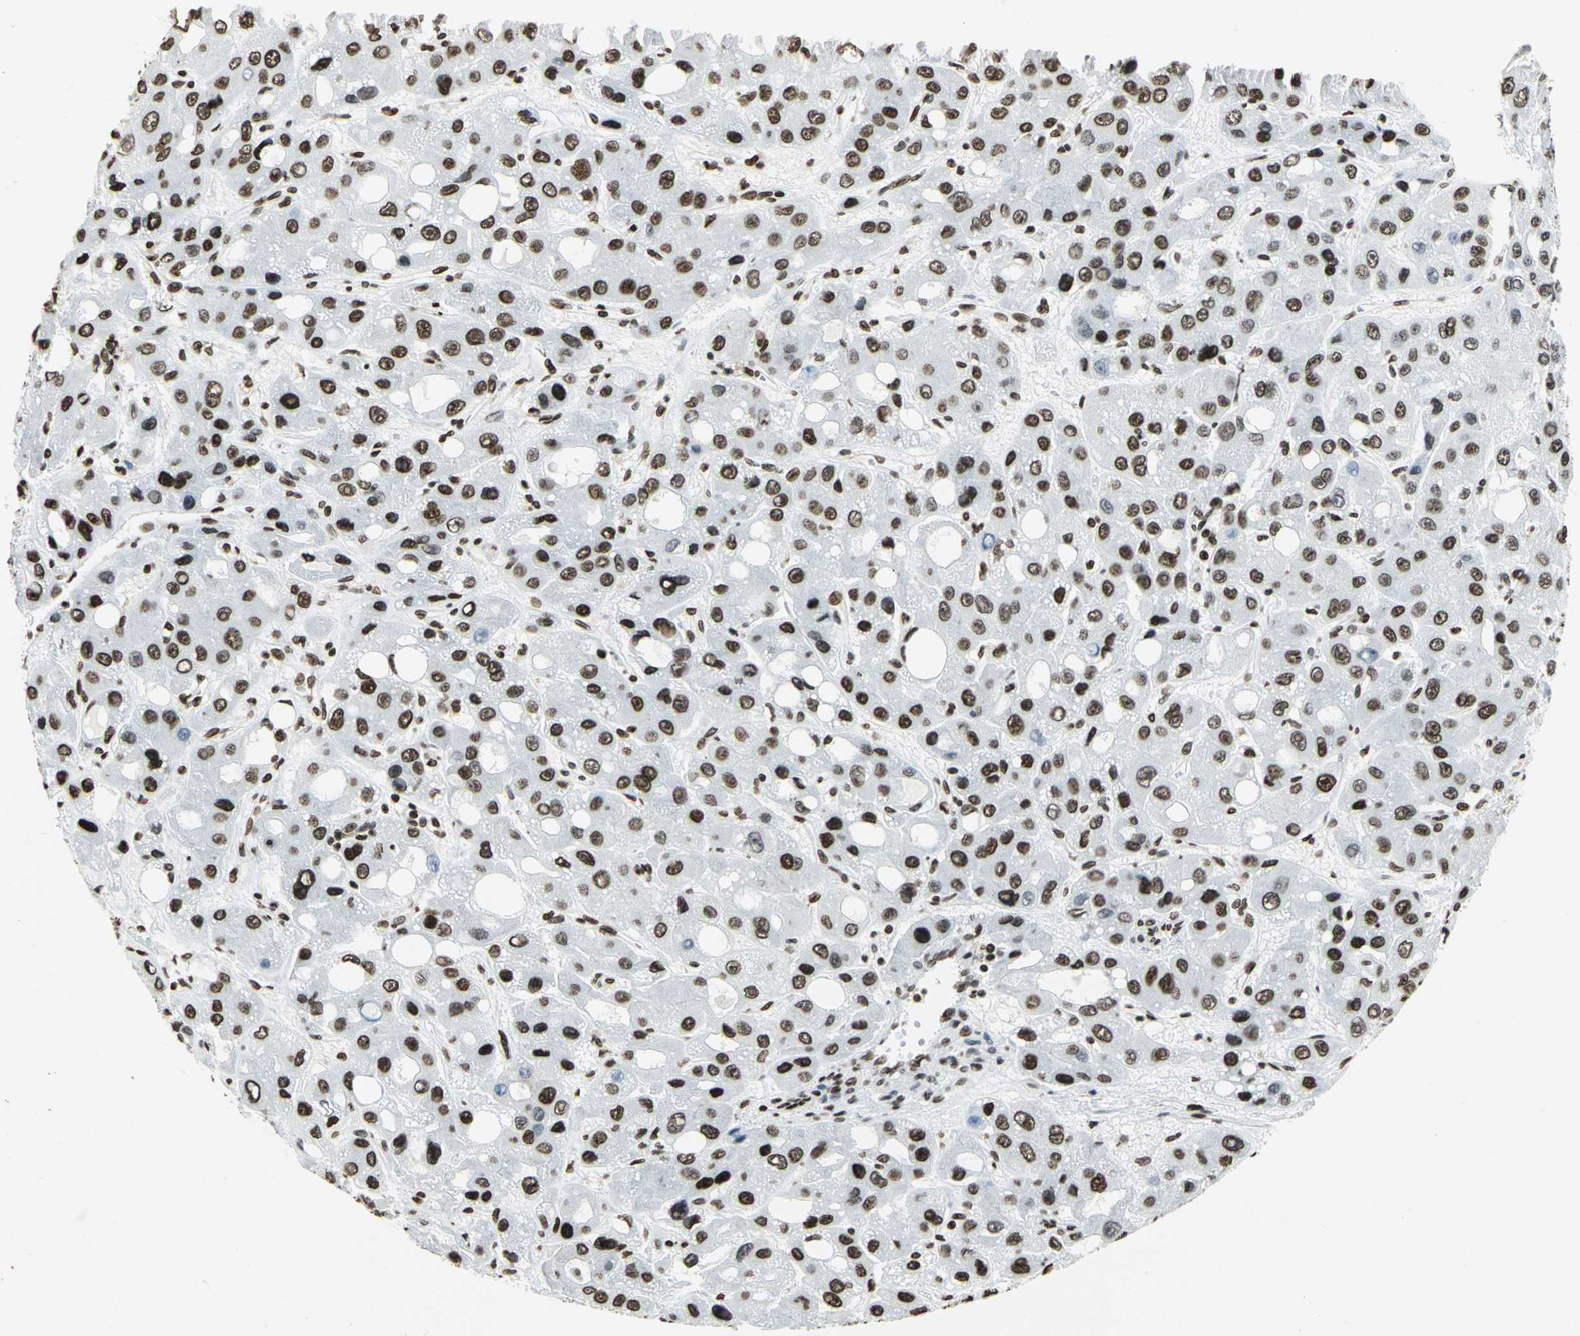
{"staining": {"intensity": "strong", "quantity": ">75%", "location": "nuclear"}, "tissue": "liver cancer", "cell_type": "Tumor cells", "image_type": "cancer", "snomed": [{"axis": "morphology", "description": "Carcinoma, Hepatocellular, NOS"}, {"axis": "topography", "description": "Liver"}], "caption": "Protein expression analysis of liver cancer reveals strong nuclear positivity in about >75% of tumor cells.", "gene": "HMGB1", "patient": {"sex": "male", "age": 55}}